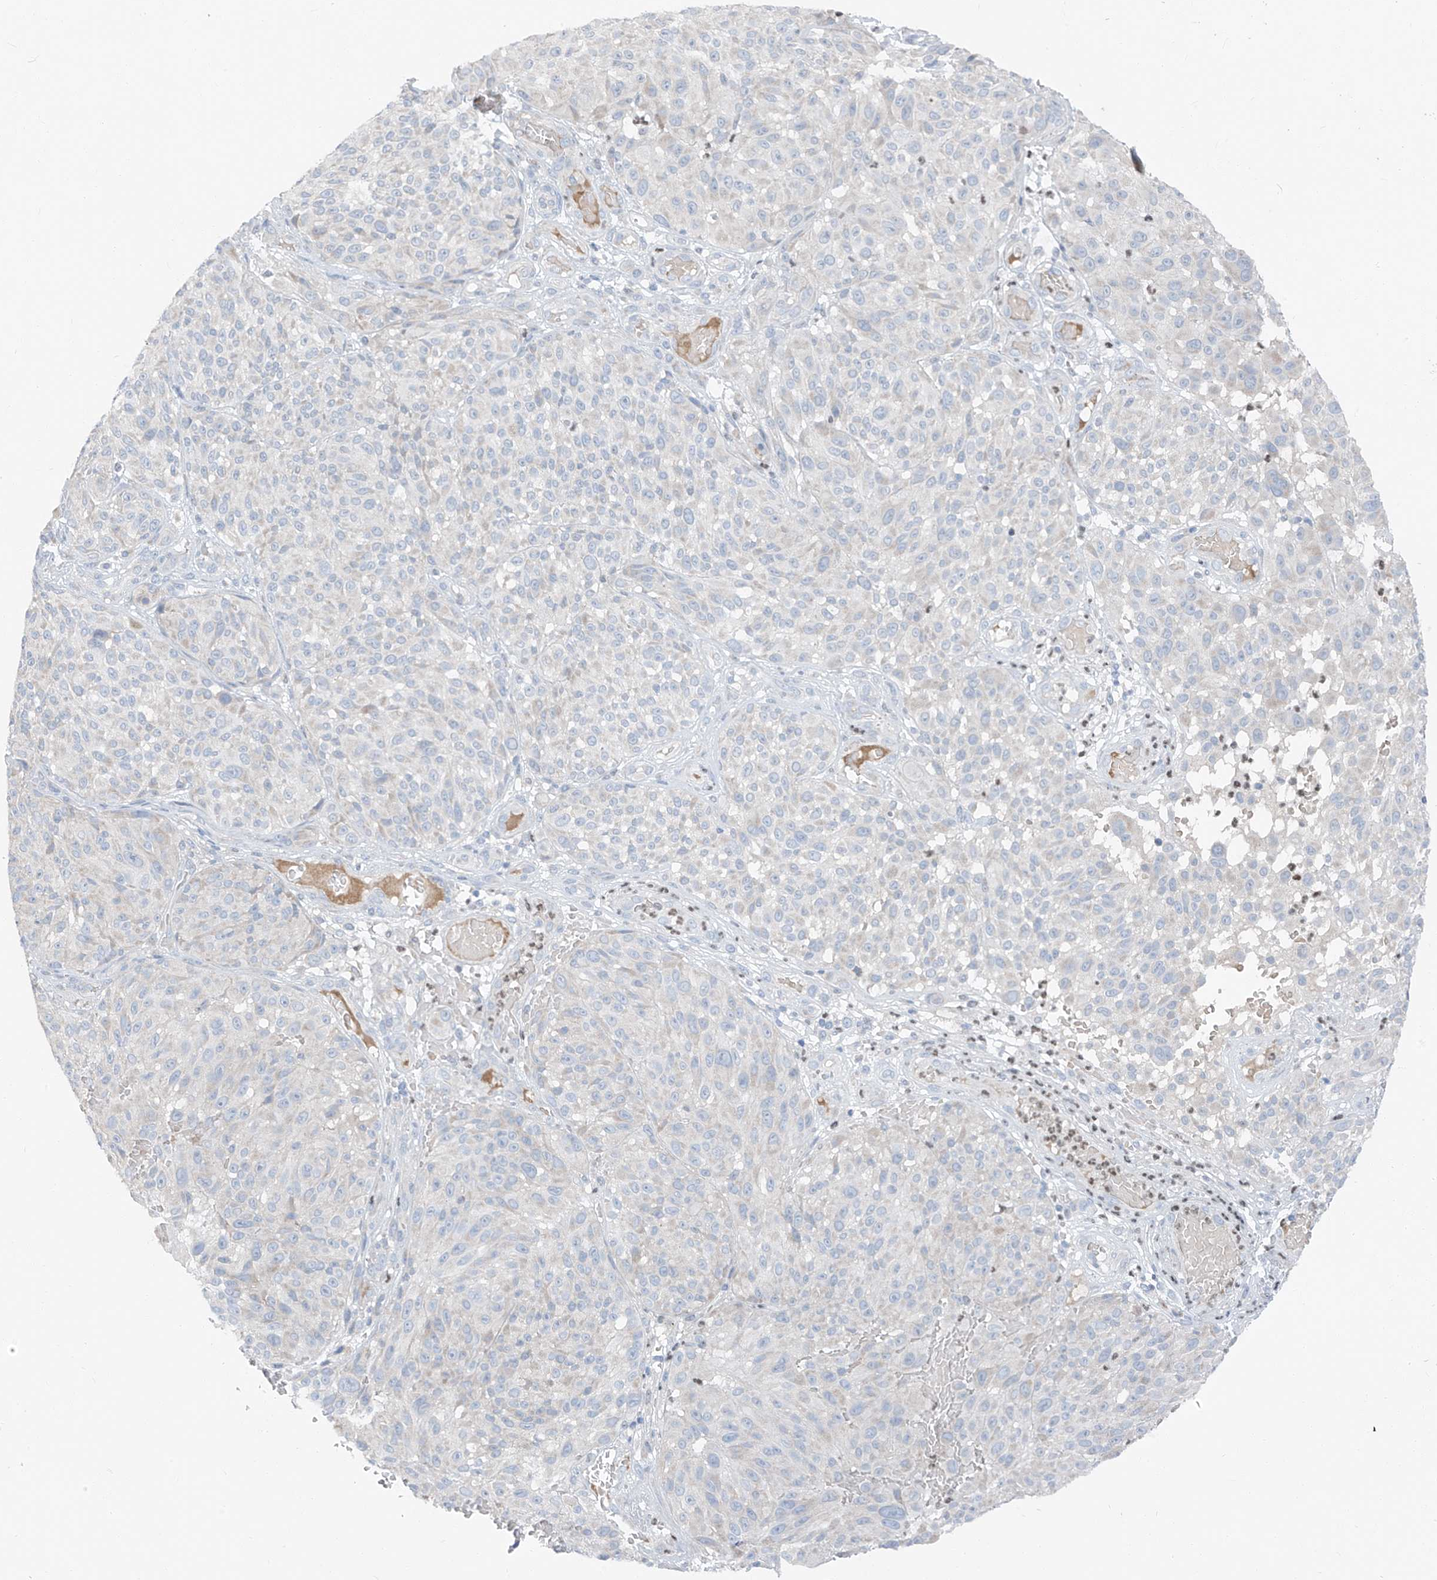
{"staining": {"intensity": "negative", "quantity": "none", "location": "none"}, "tissue": "melanoma", "cell_type": "Tumor cells", "image_type": "cancer", "snomed": [{"axis": "morphology", "description": "Malignant melanoma, NOS"}, {"axis": "topography", "description": "Skin"}], "caption": "Human malignant melanoma stained for a protein using immunohistochemistry (IHC) exhibits no expression in tumor cells.", "gene": "CHMP2B", "patient": {"sex": "male", "age": 83}}